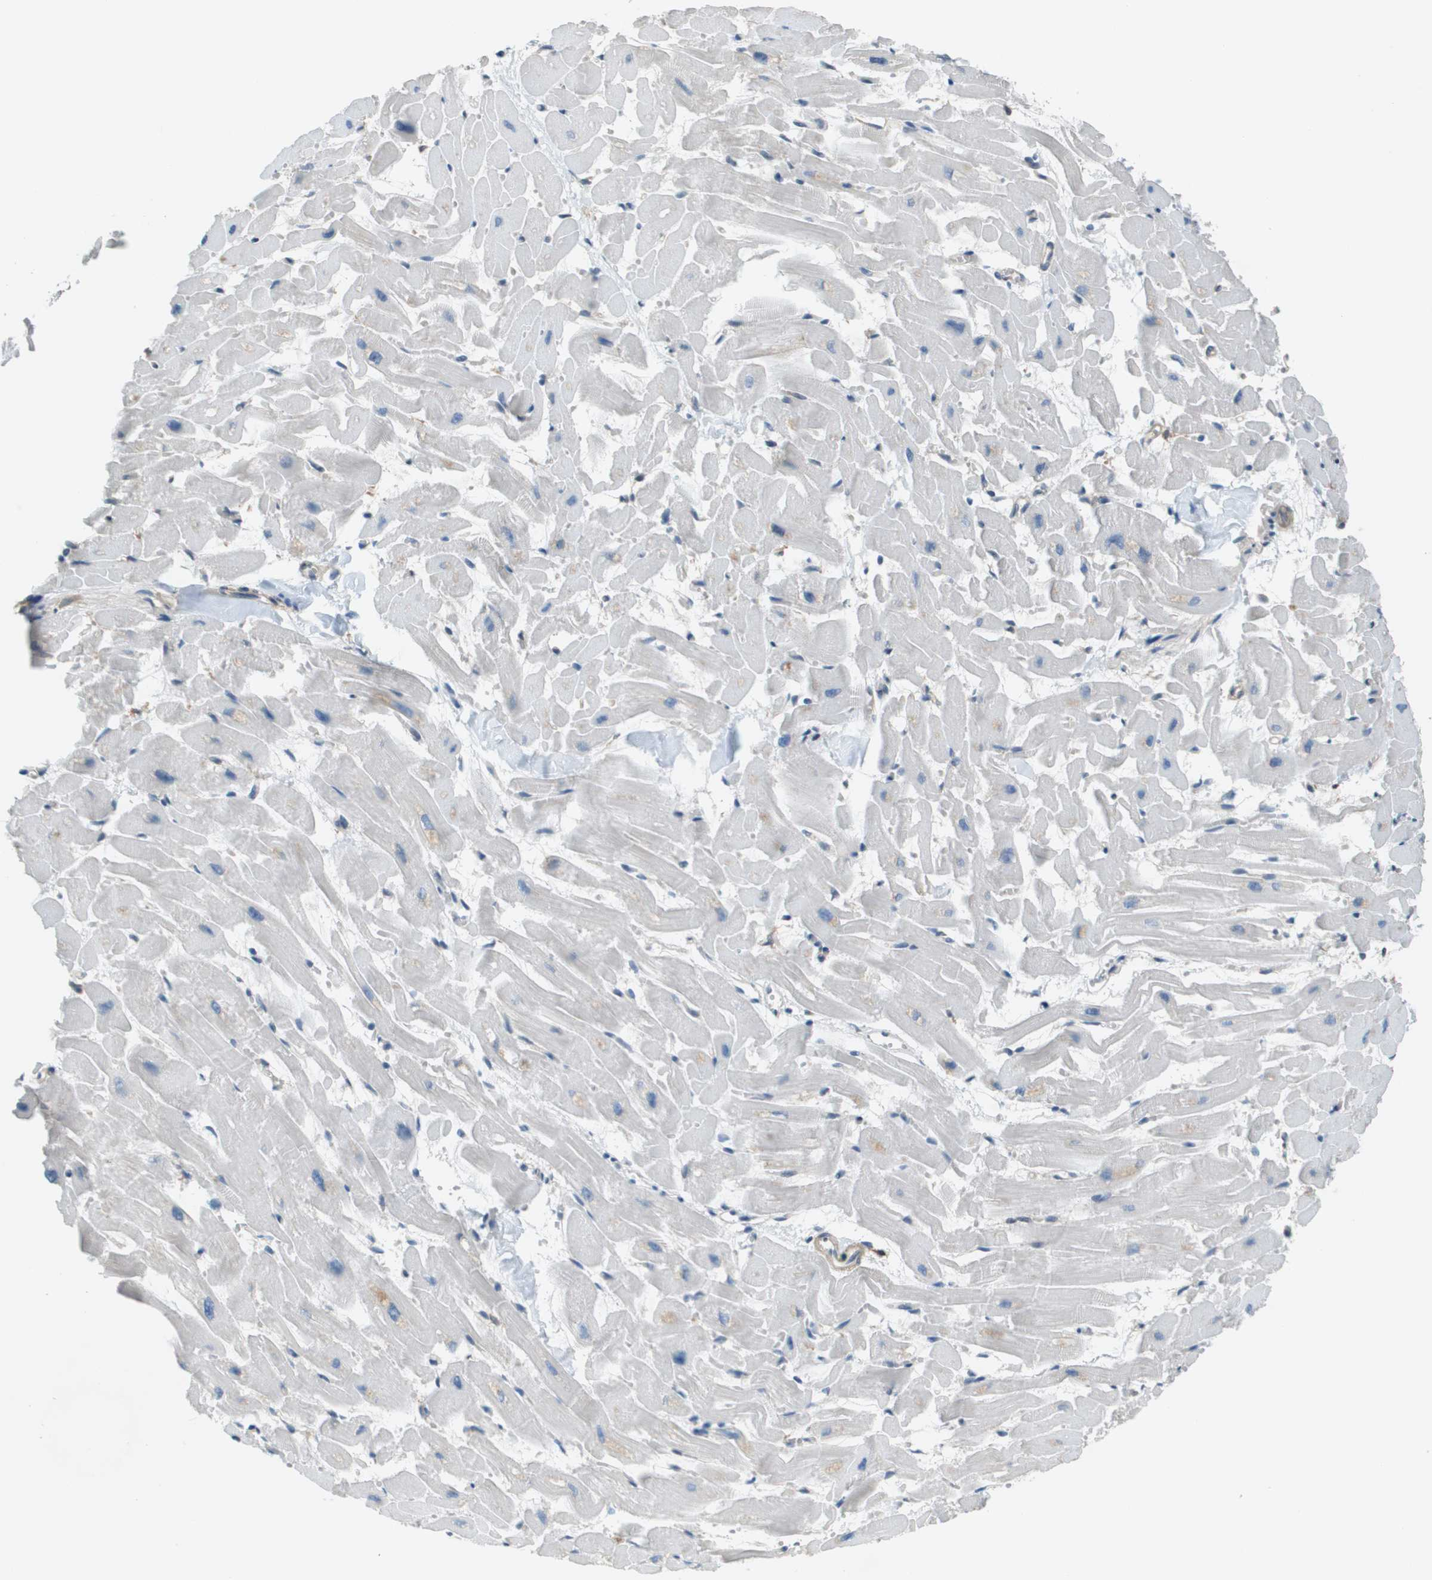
{"staining": {"intensity": "negative", "quantity": "none", "location": "none"}, "tissue": "heart muscle", "cell_type": "Cardiomyocytes", "image_type": "normal", "snomed": [{"axis": "morphology", "description": "Normal tissue, NOS"}, {"axis": "topography", "description": "Heart"}], "caption": "Immunohistochemical staining of benign human heart muscle displays no significant expression in cardiomyocytes.", "gene": "CORO1B", "patient": {"sex": "female", "age": 19}}